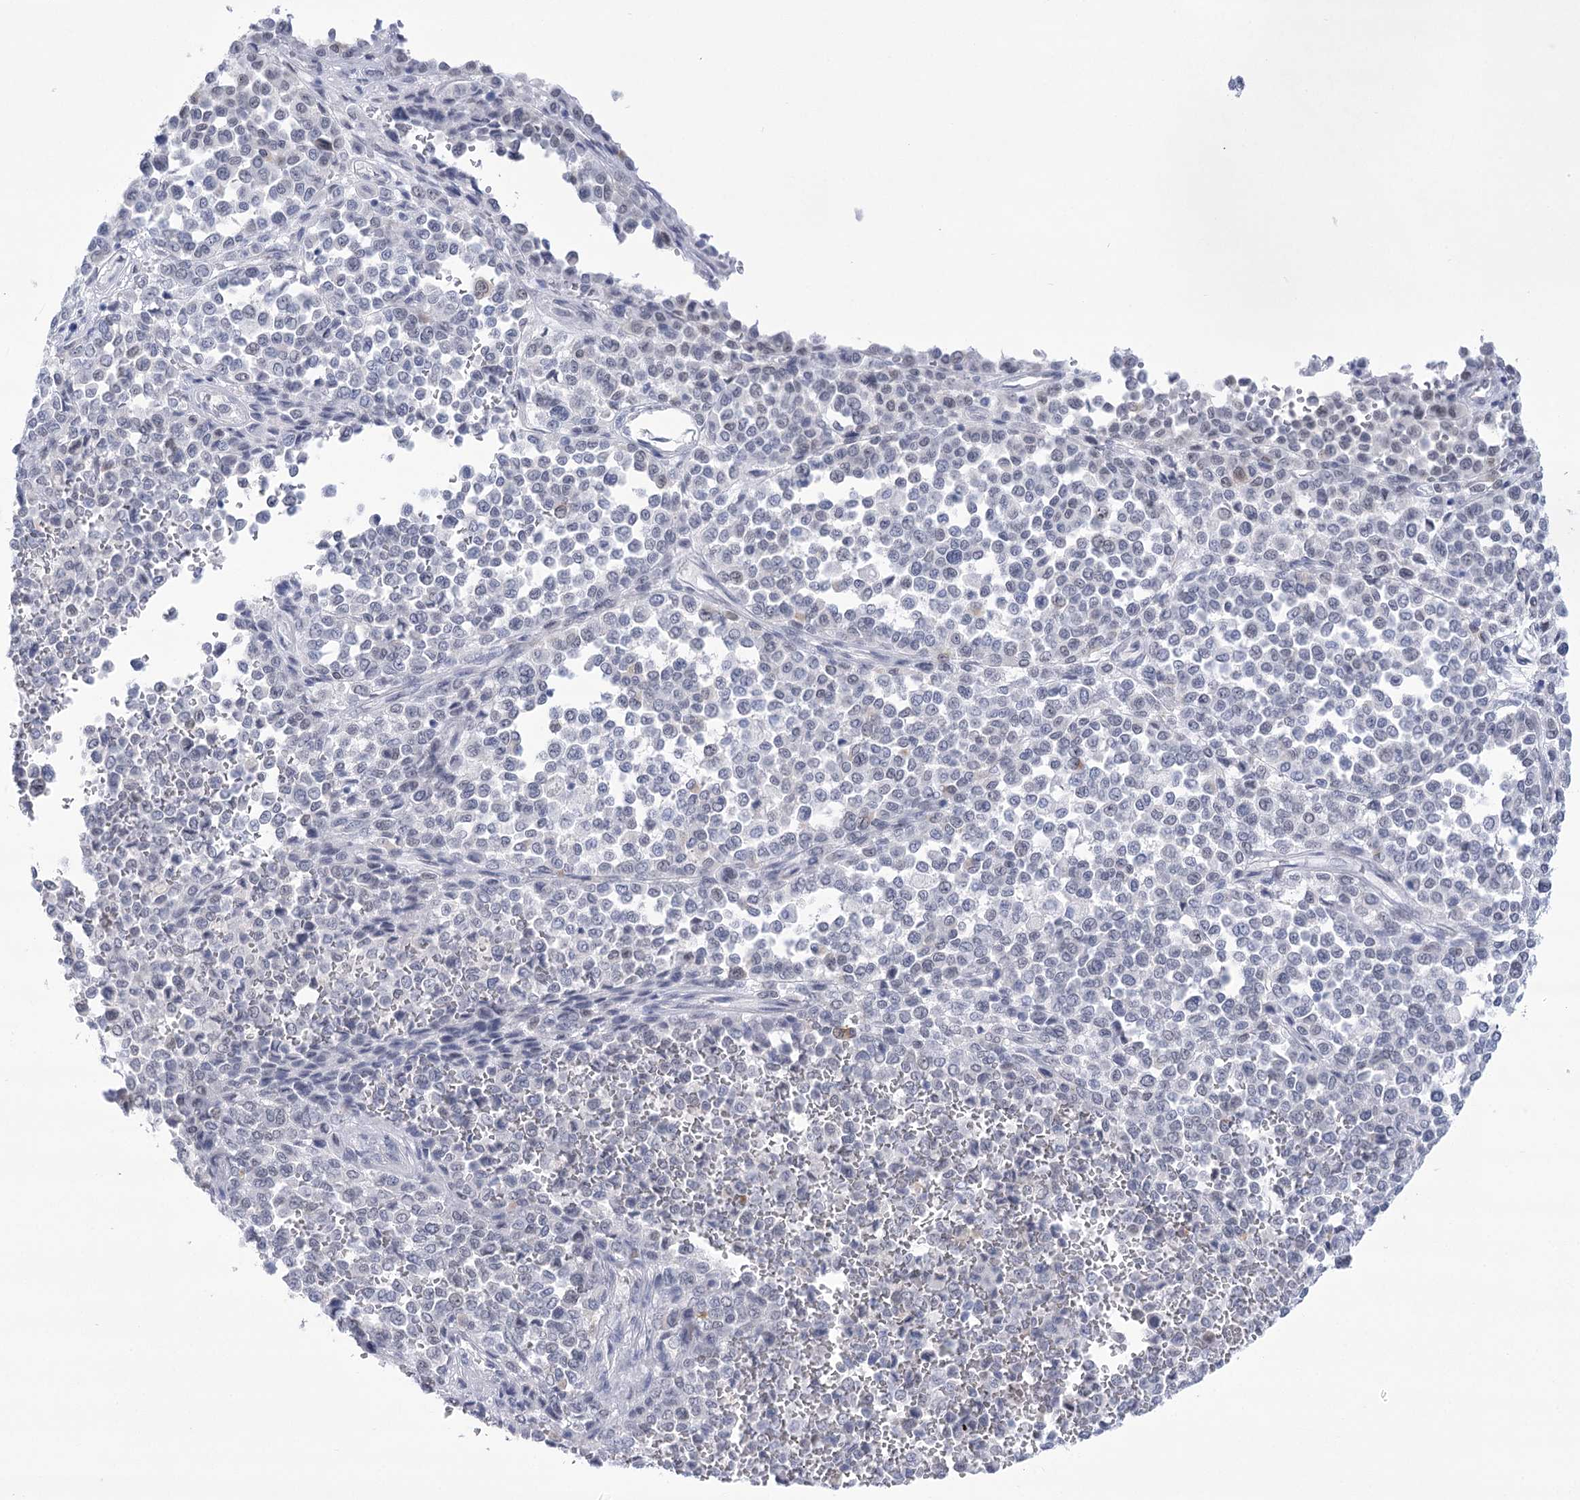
{"staining": {"intensity": "weak", "quantity": "<25%", "location": "nuclear"}, "tissue": "melanoma", "cell_type": "Tumor cells", "image_type": "cancer", "snomed": [{"axis": "morphology", "description": "Malignant melanoma, Metastatic site"}, {"axis": "topography", "description": "Pancreas"}], "caption": "The IHC photomicrograph has no significant expression in tumor cells of malignant melanoma (metastatic site) tissue.", "gene": "HORMAD1", "patient": {"sex": "female", "age": 30}}